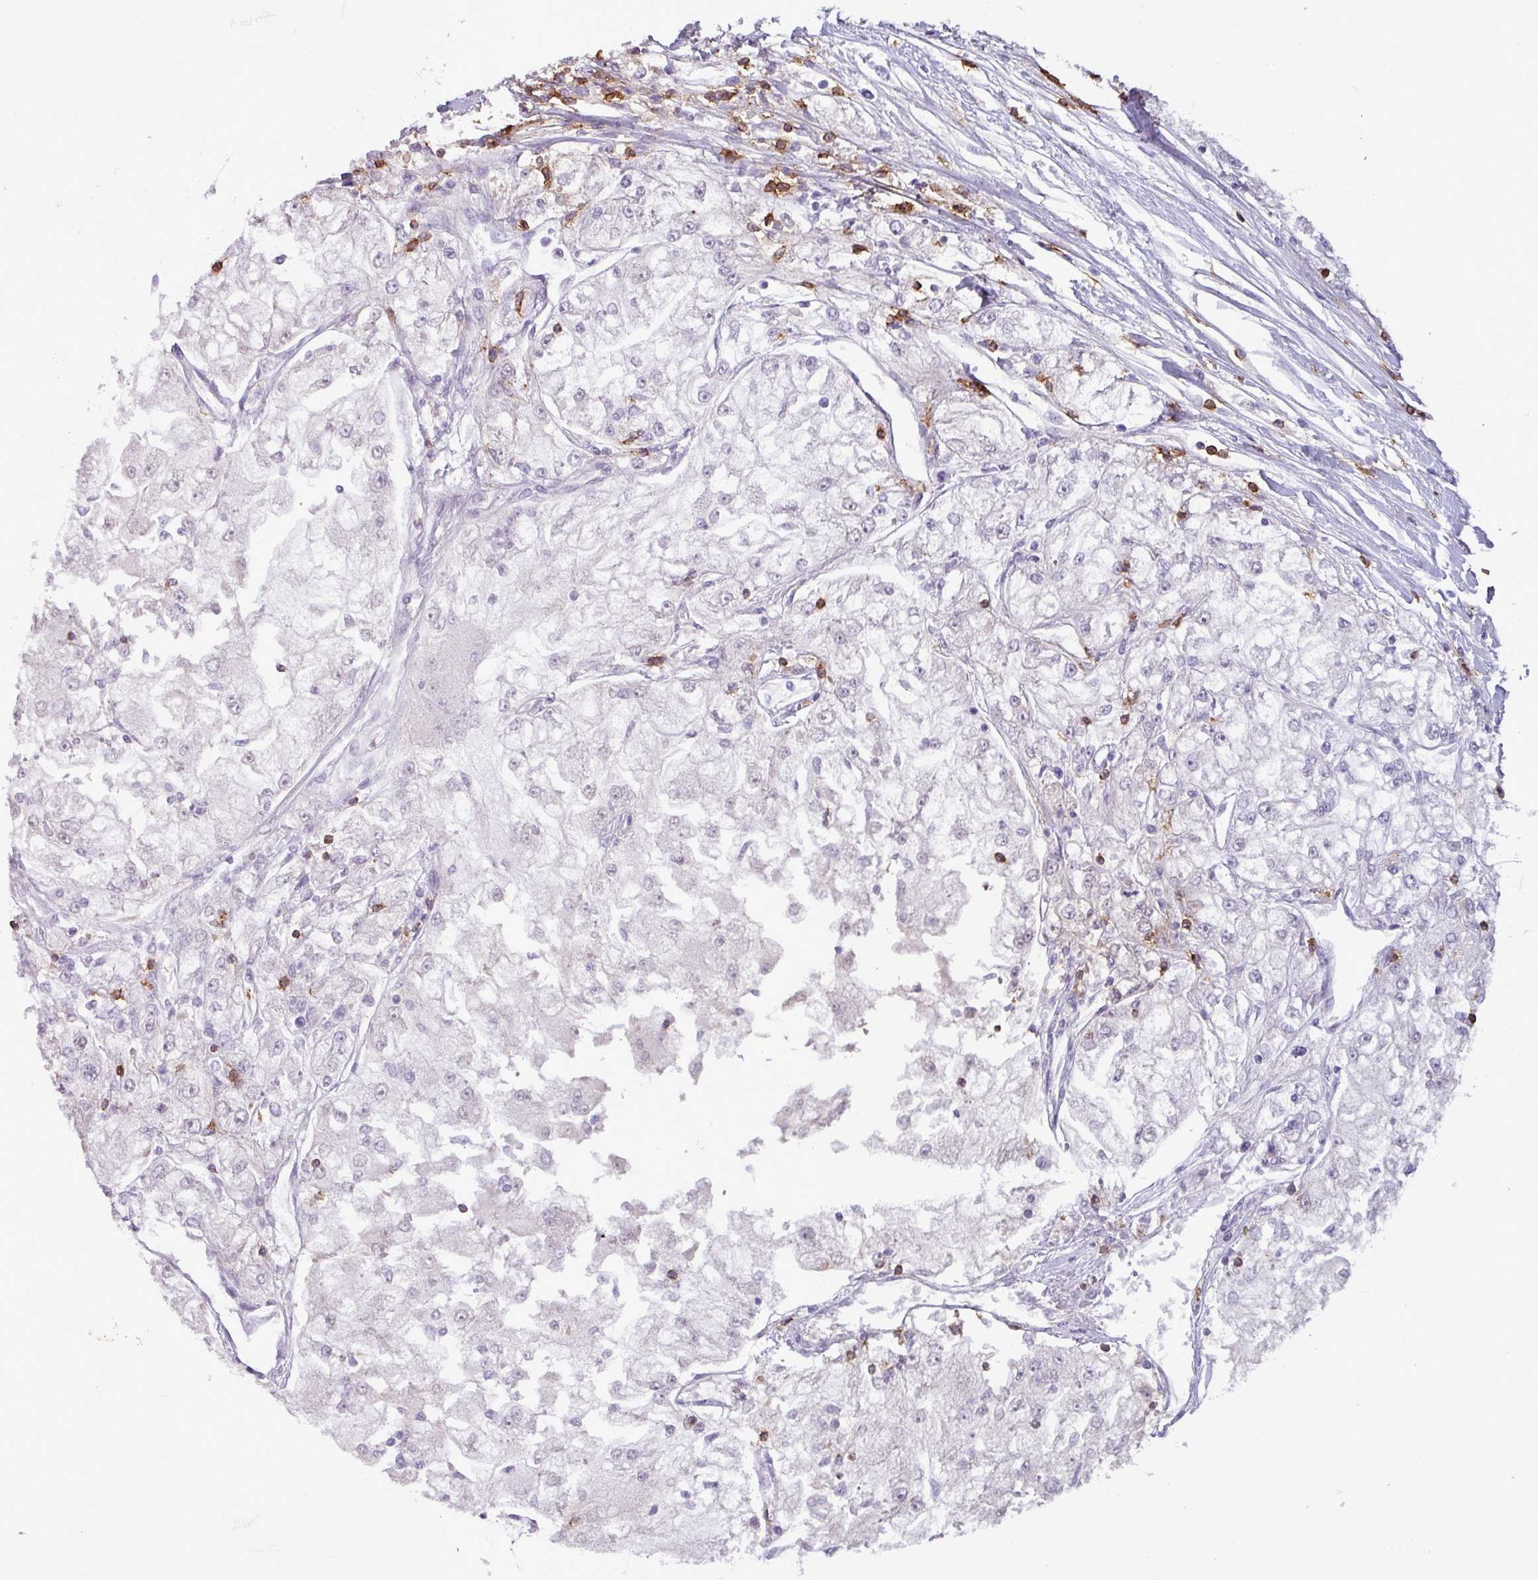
{"staining": {"intensity": "negative", "quantity": "none", "location": "none"}, "tissue": "renal cancer", "cell_type": "Tumor cells", "image_type": "cancer", "snomed": [{"axis": "morphology", "description": "Adenocarcinoma, NOS"}, {"axis": "topography", "description": "Kidney"}], "caption": "Immunohistochemistry (IHC) photomicrograph of human renal cancer (adenocarcinoma) stained for a protein (brown), which reveals no expression in tumor cells.", "gene": "CD8A", "patient": {"sex": "female", "age": 72}}